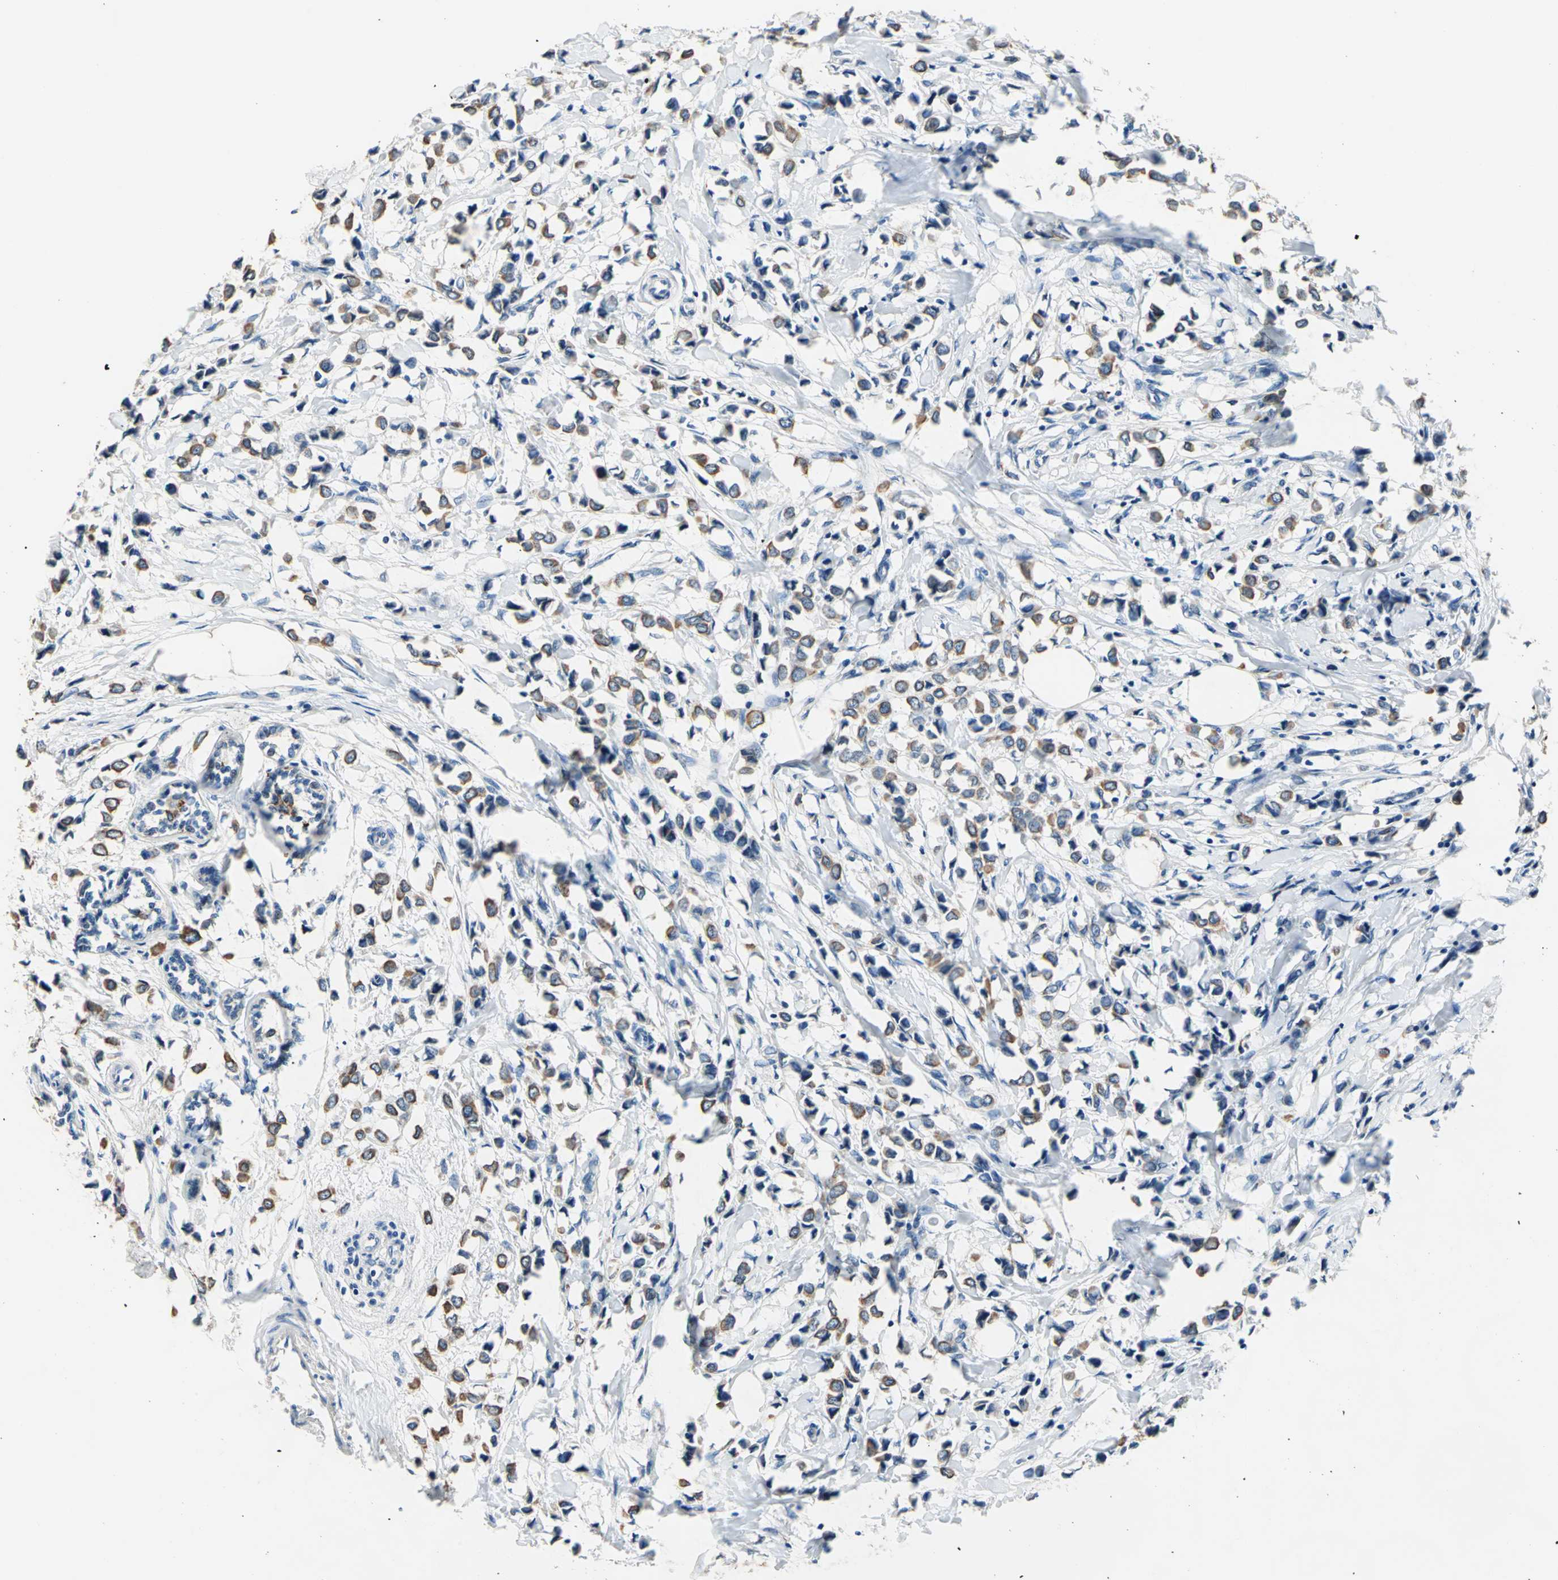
{"staining": {"intensity": "weak", "quantity": ">75%", "location": "cytoplasmic/membranous"}, "tissue": "breast cancer", "cell_type": "Tumor cells", "image_type": "cancer", "snomed": [{"axis": "morphology", "description": "Lobular carcinoma"}, {"axis": "topography", "description": "Breast"}], "caption": "Protein staining of breast cancer (lobular carcinoma) tissue displays weak cytoplasmic/membranous expression in about >75% of tumor cells. (Brightfield microscopy of DAB IHC at high magnification).", "gene": "RASD2", "patient": {"sex": "female", "age": 51}}